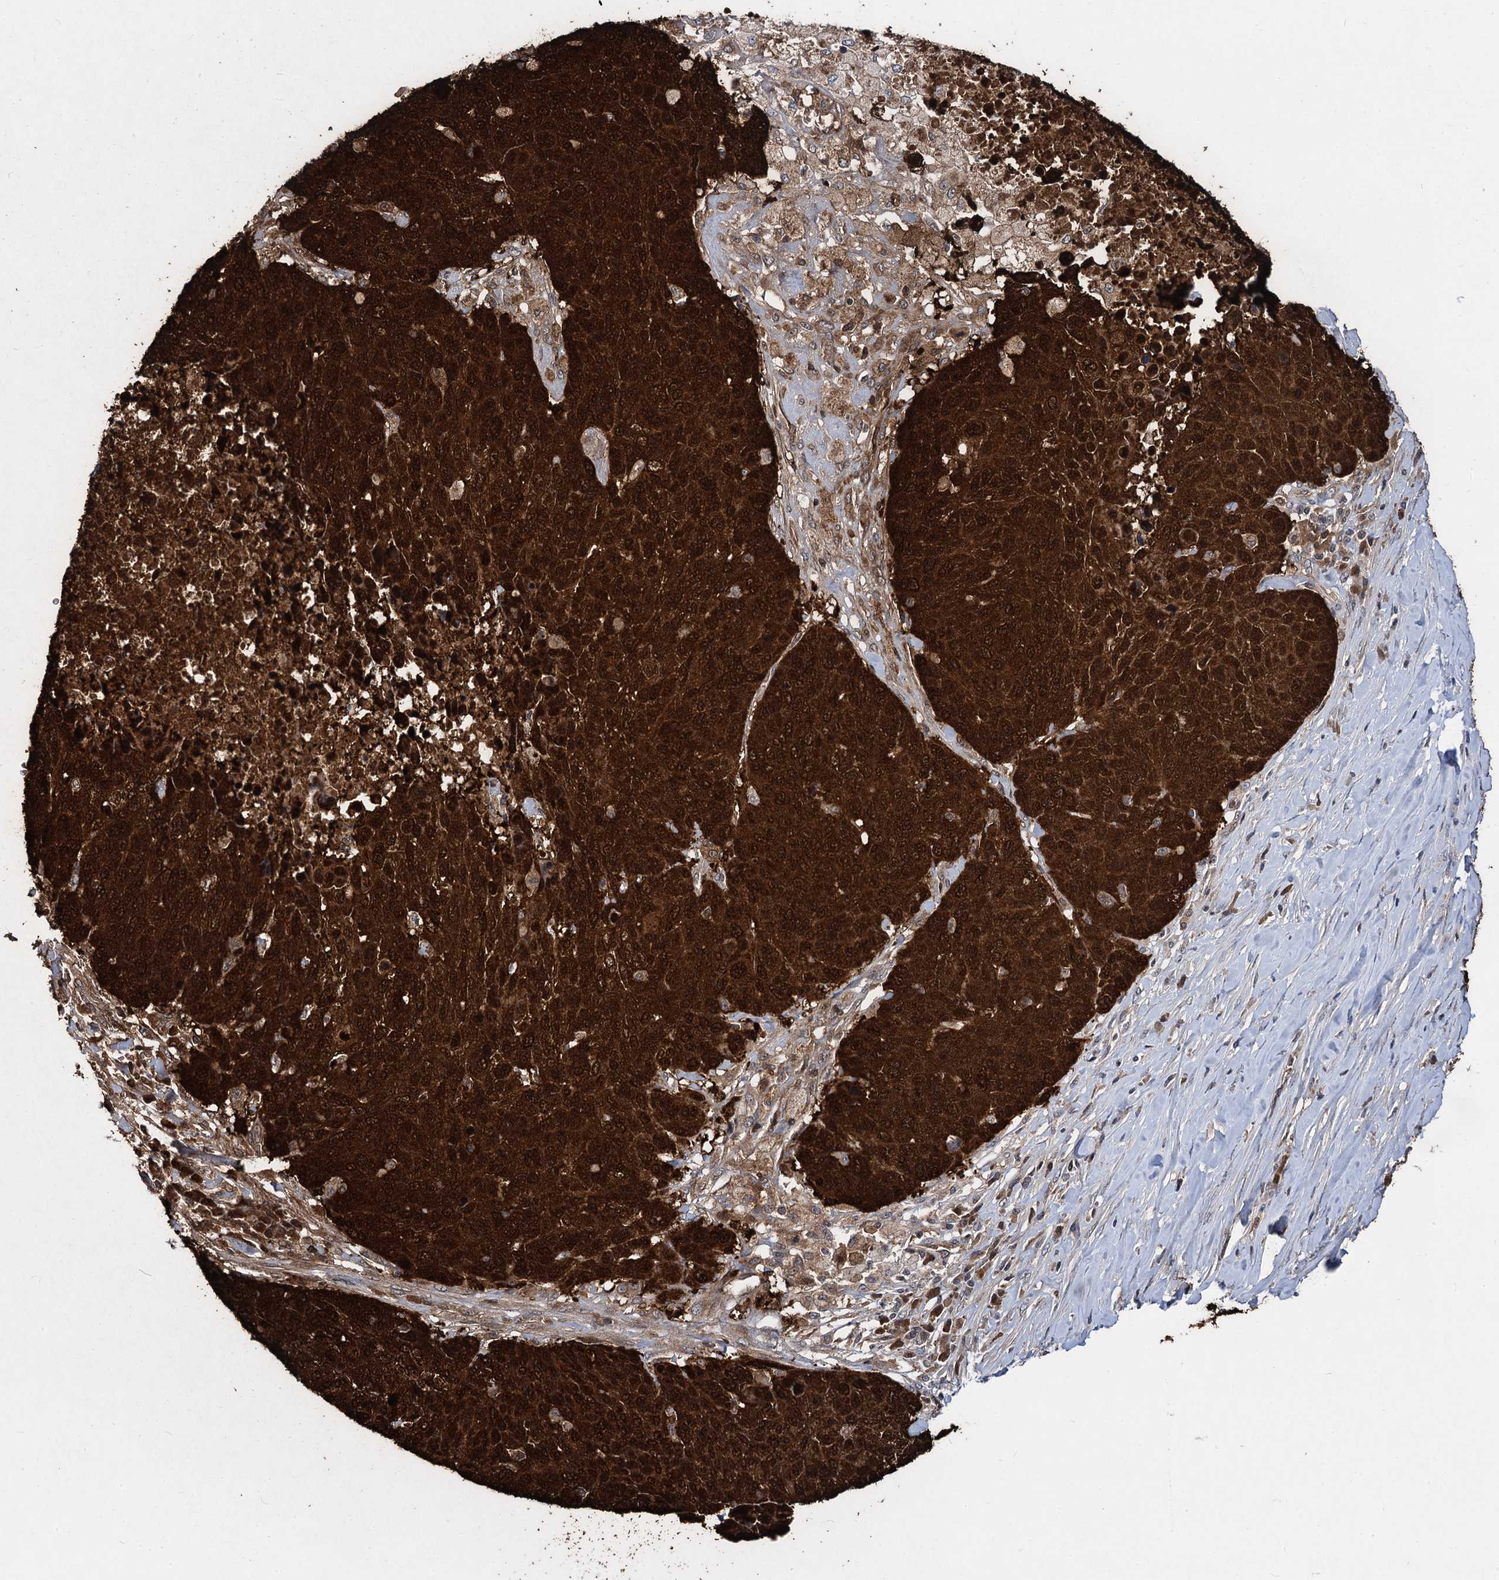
{"staining": {"intensity": "strong", "quantity": ">75%", "location": "cytoplasmic/membranous,nuclear"}, "tissue": "lung cancer", "cell_type": "Tumor cells", "image_type": "cancer", "snomed": [{"axis": "morphology", "description": "Normal tissue, NOS"}, {"axis": "morphology", "description": "Squamous cell carcinoma, NOS"}, {"axis": "topography", "description": "Lymph node"}, {"axis": "topography", "description": "Lung"}], "caption": "Squamous cell carcinoma (lung) stained with immunohistochemistry exhibits strong cytoplasmic/membranous and nuclear staining in approximately >75% of tumor cells.", "gene": "MAGEA4", "patient": {"sex": "male", "age": 66}}